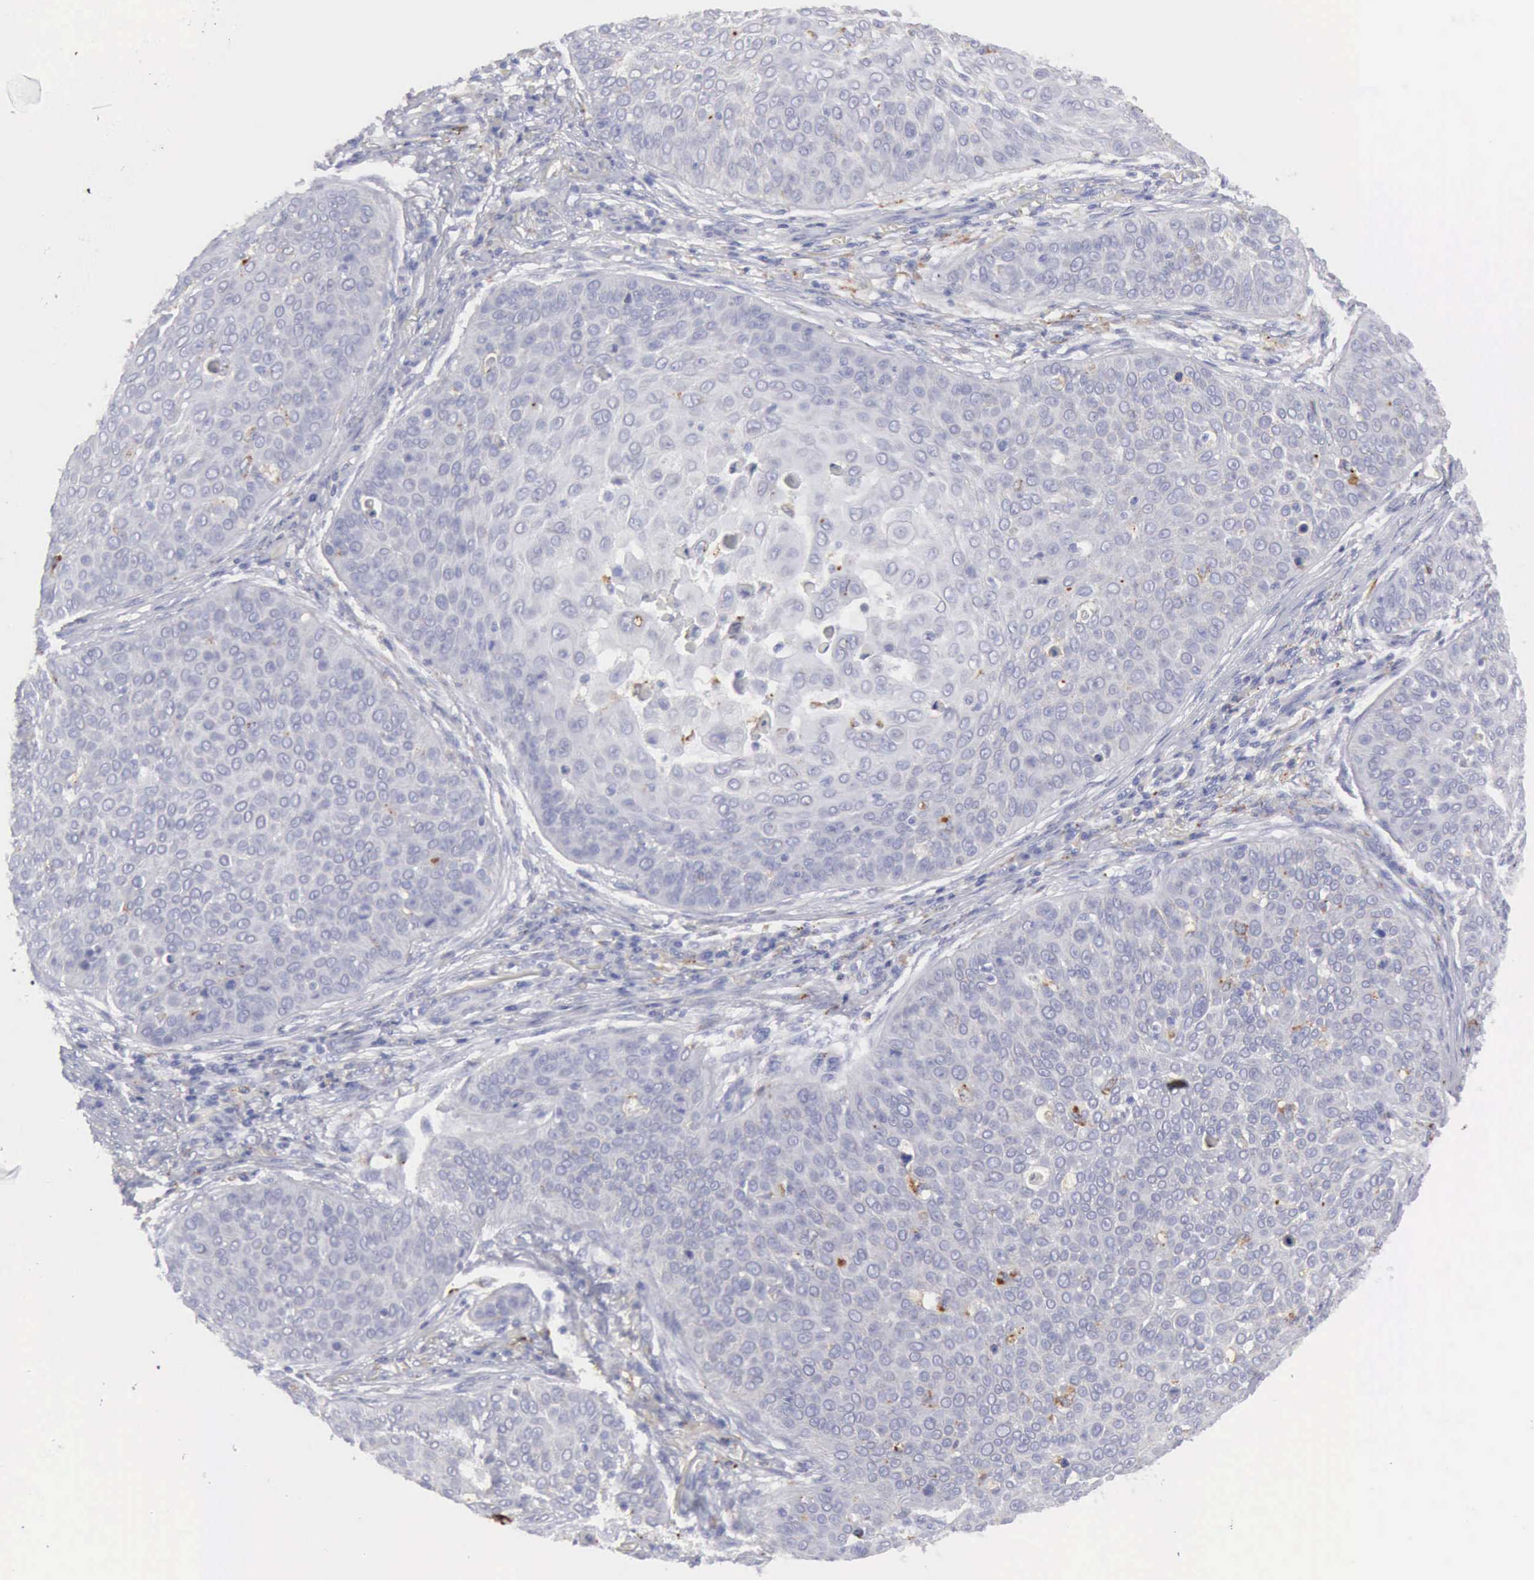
{"staining": {"intensity": "negative", "quantity": "none", "location": "none"}, "tissue": "skin cancer", "cell_type": "Tumor cells", "image_type": "cancer", "snomed": [{"axis": "morphology", "description": "Squamous cell carcinoma, NOS"}, {"axis": "topography", "description": "Skin"}], "caption": "Immunohistochemistry micrograph of human squamous cell carcinoma (skin) stained for a protein (brown), which reveals no expression in tumor cells. (DAB immunohistochemistry visualized using brightfield microscopy, high magnification).", "gene": "CTSS", "patient": {"sex": "male", "age": 82}}